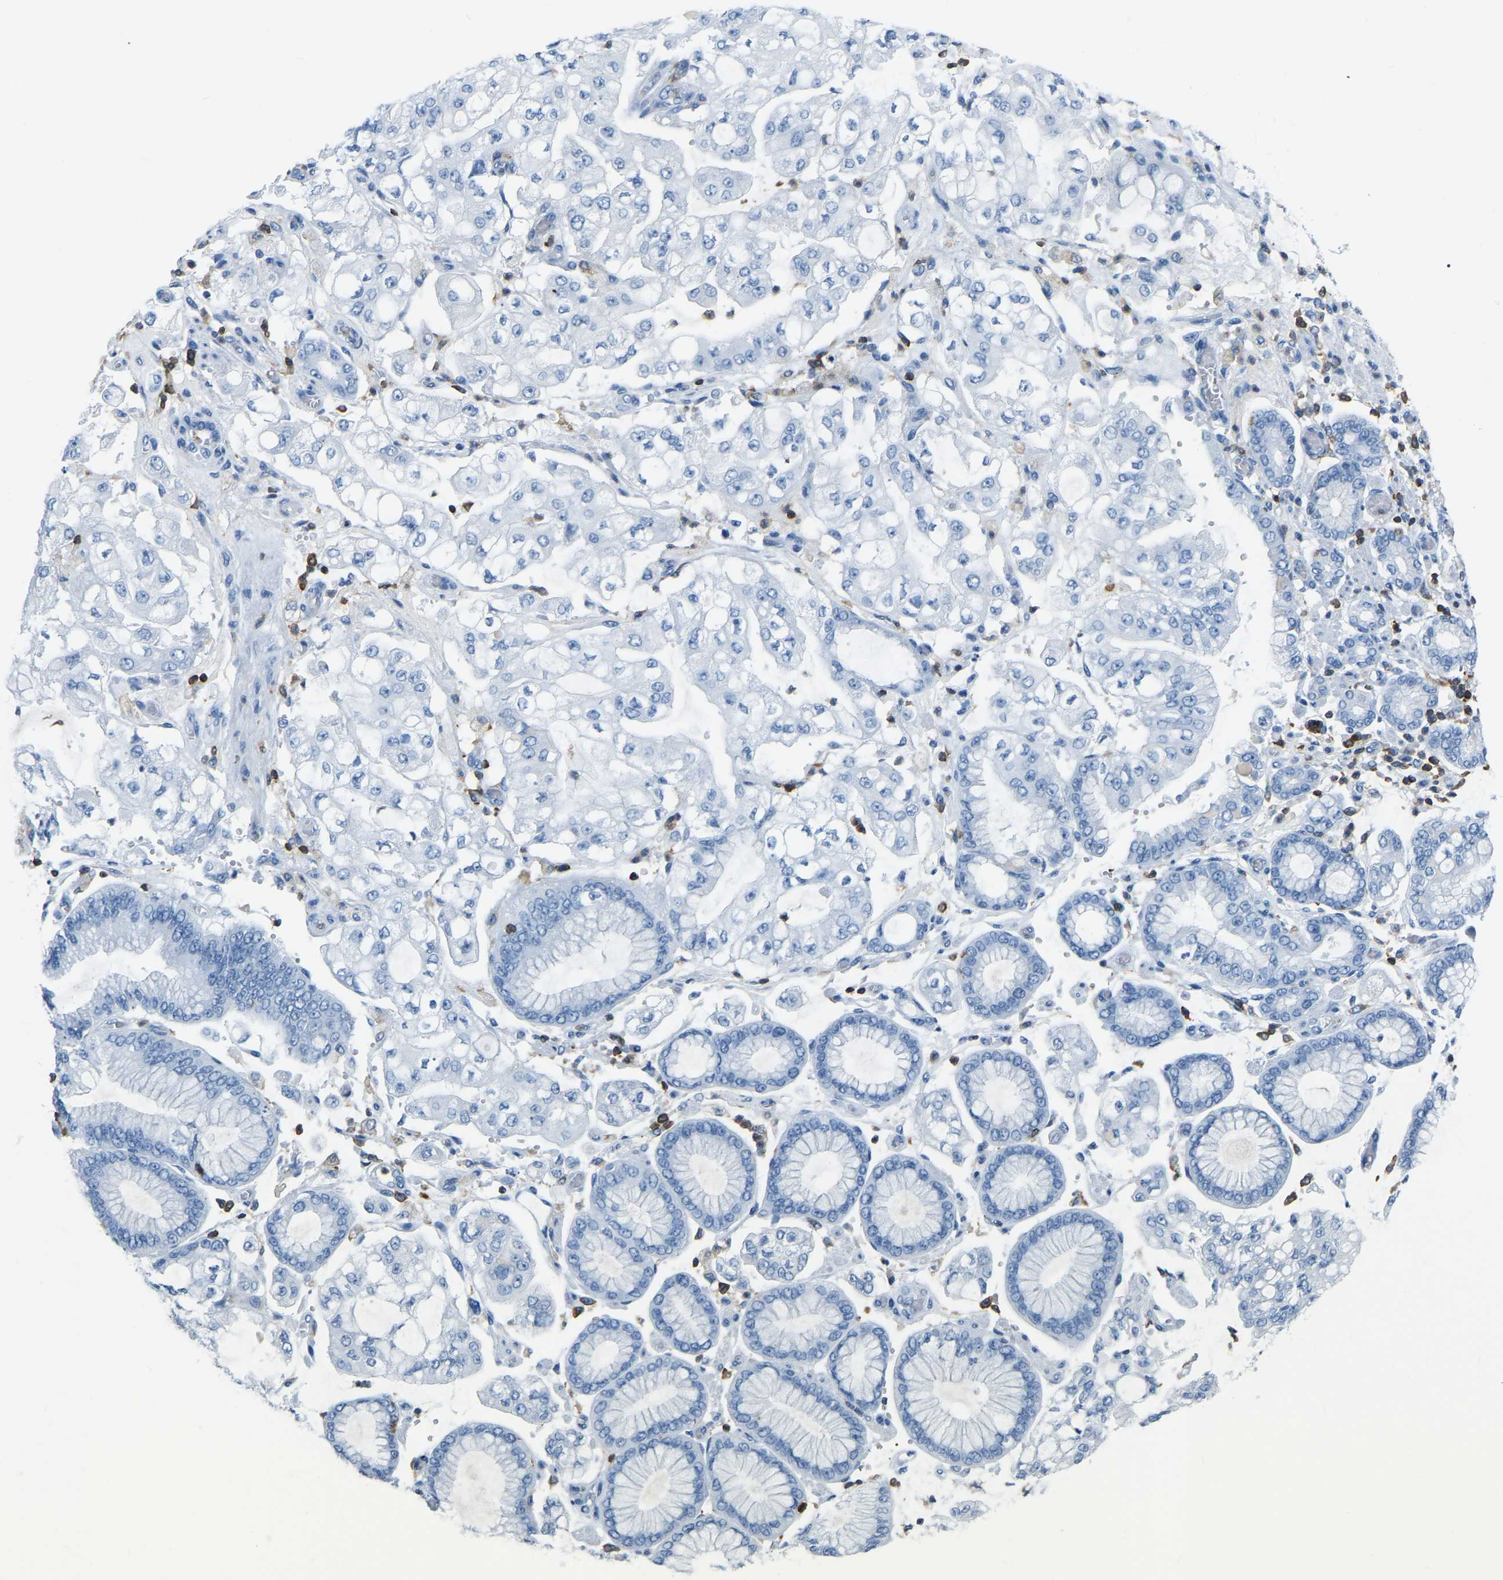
{"staining": {"intensity": "negative", "quantity": "none", "location": "none"}, "tissue": "stomach cancer", "cell_type": "Tumor cells", "image_type": "cancer", "snomed": [{"axis": "morphology", "description": "Adenocarcinoma, NOS"}, {"axis": "topography", "description": "Stomach"}], "caption": "A micrograph of stomach adenocarcinoma stained for a protein demonstrates no brown staining in tumor cells. Brightfield microscopy of immunohistochemistry stained with DAB (brown) and hematoxylin (blue), captured at high magnification.", "gene": "ARHGAP45", "patient": {"sex": "male", "age": 76}}